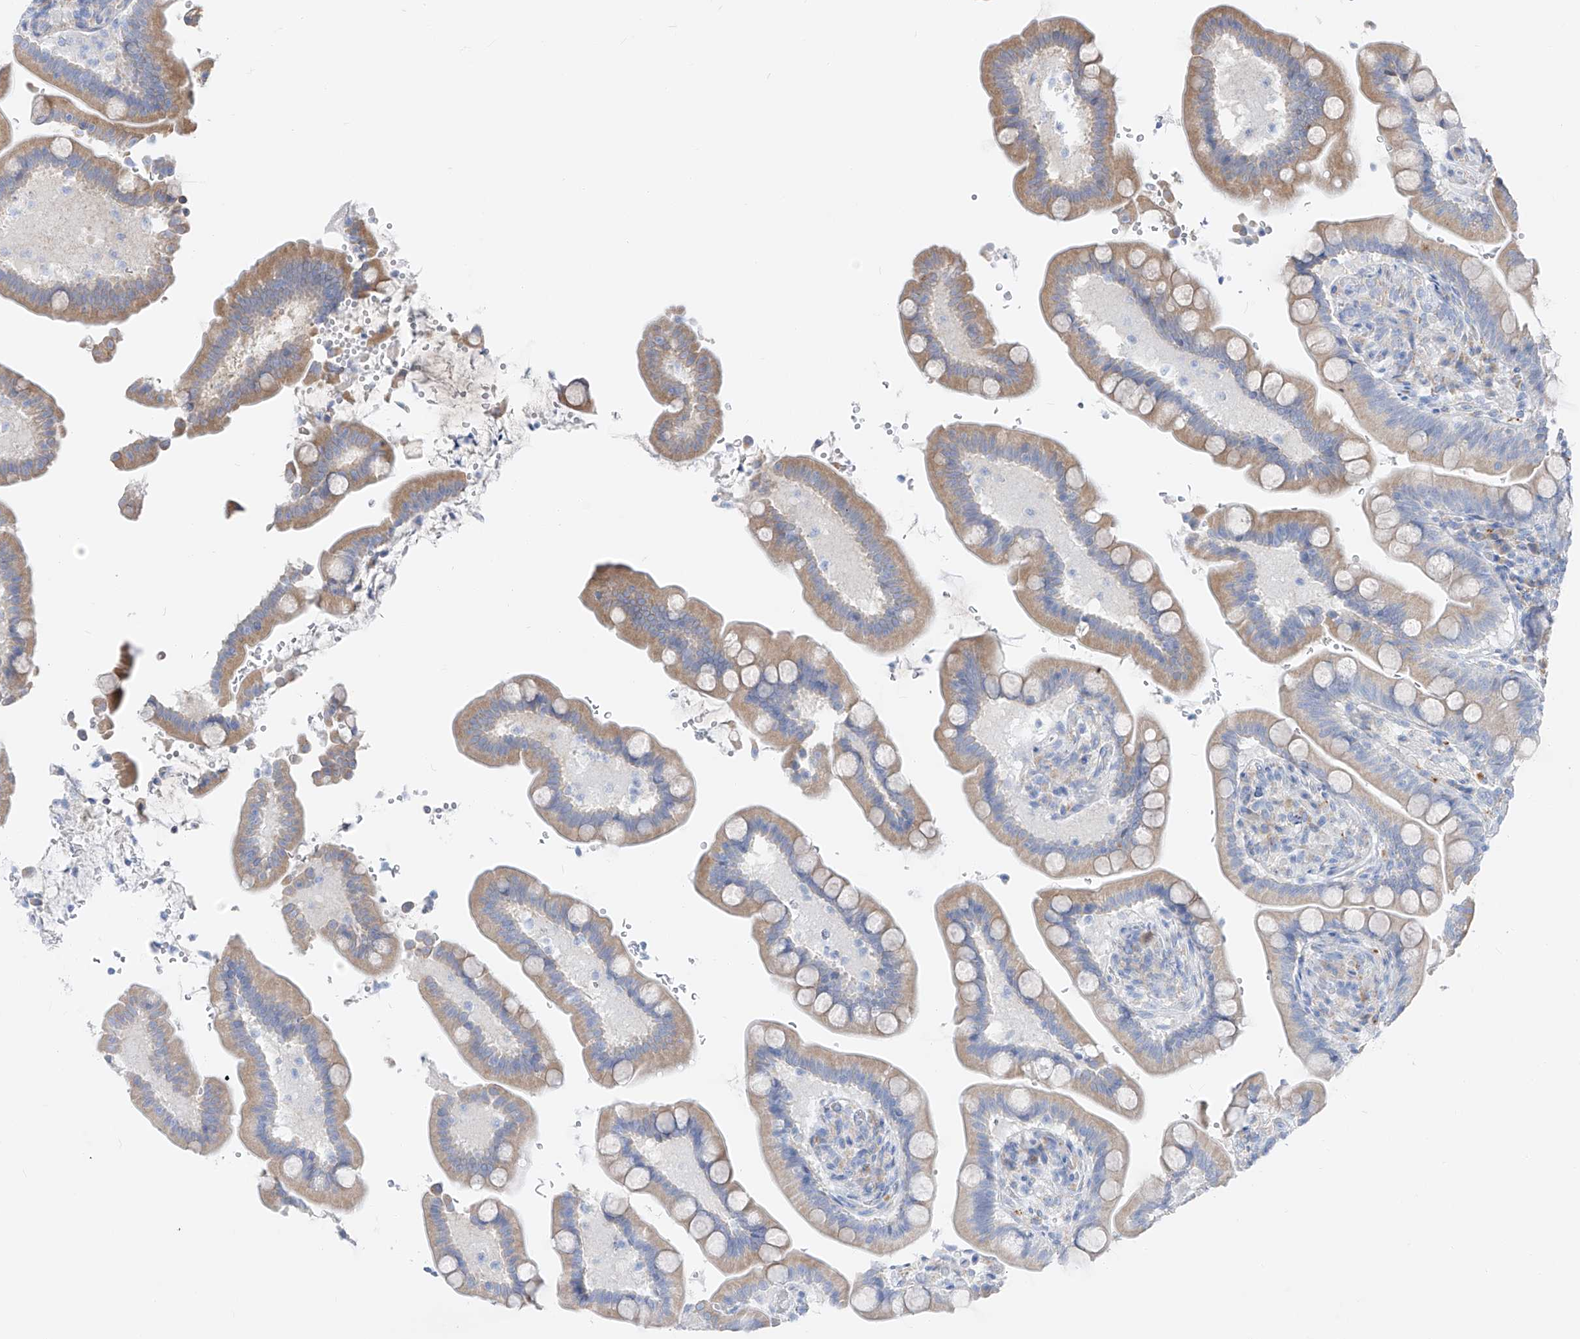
{"staining": {"intensity": "negative", "quantity": "none", "location": "none"}, "tissue": "colon", "cell_type": "Endothelial cells", "image_type": "normal", "snomed": [{"axis": "morphology", "description": "Normal tissue, NOS"}, {"axis": "topography", "description": "Smooth muscle"}, {"axis": "topography", "description": "Colon"}], "caption": "IHC of unremarkable human colon exhibits no positivity in endothelial cells.", "gene": "UFL1", "patient": {"sex": "male", "age": 73}}